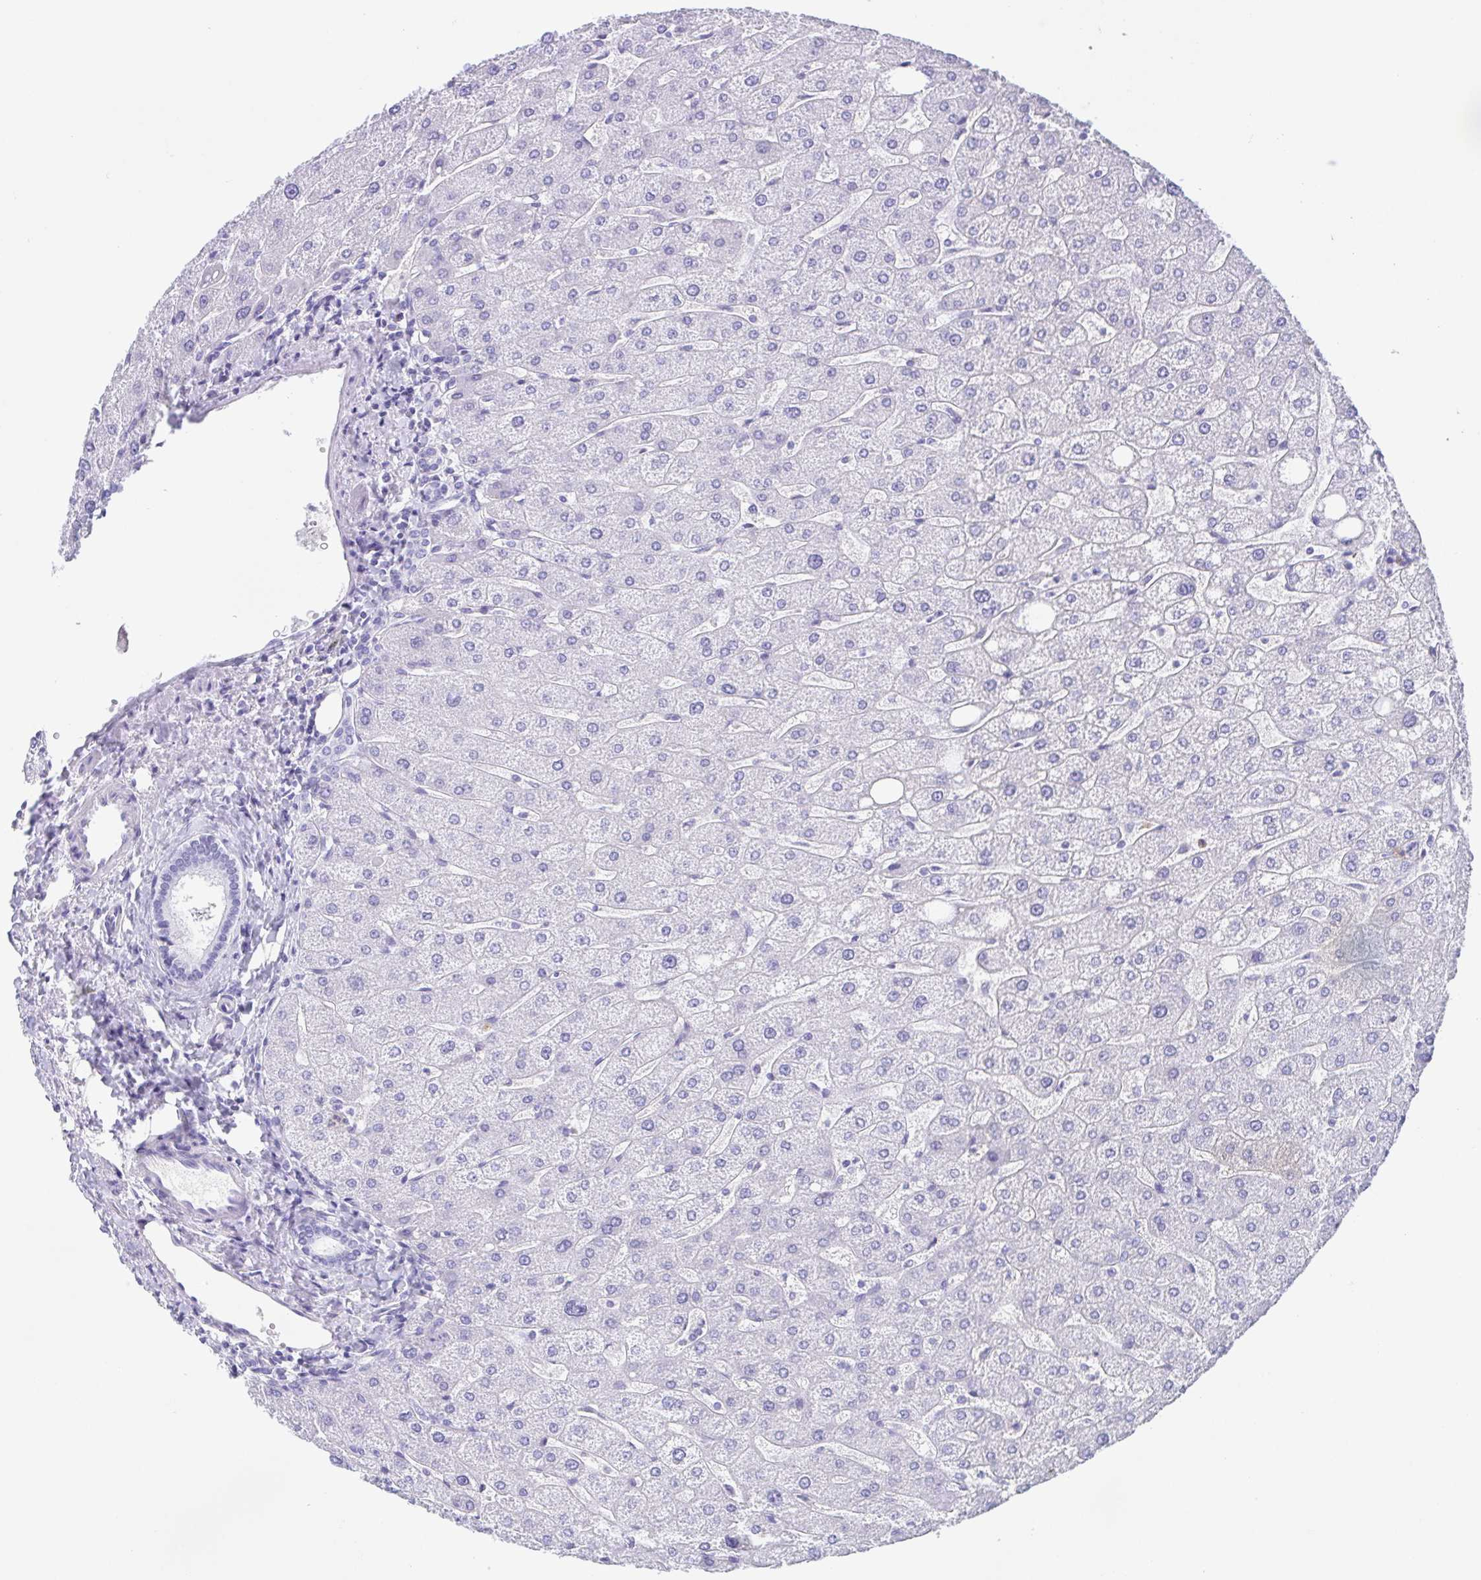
{"staining": {"intensity": "negative", "quantity": "none", "location": "none"}, "tissue": "liver", "cell_type": "Cholangiocytes", "image_type": "normal", "snomed": [{"axis": "morphology", "description": "Normal tissue, NOS"}, {"axis": "topography", "description": "Liver"}], "caption": "Cholangiocytes are negative for protein expression in unremarkable human liver. Nuclei are stained in blue.", "gene": "ARPP21", "patient": {"sex": "male", "age": 67}}